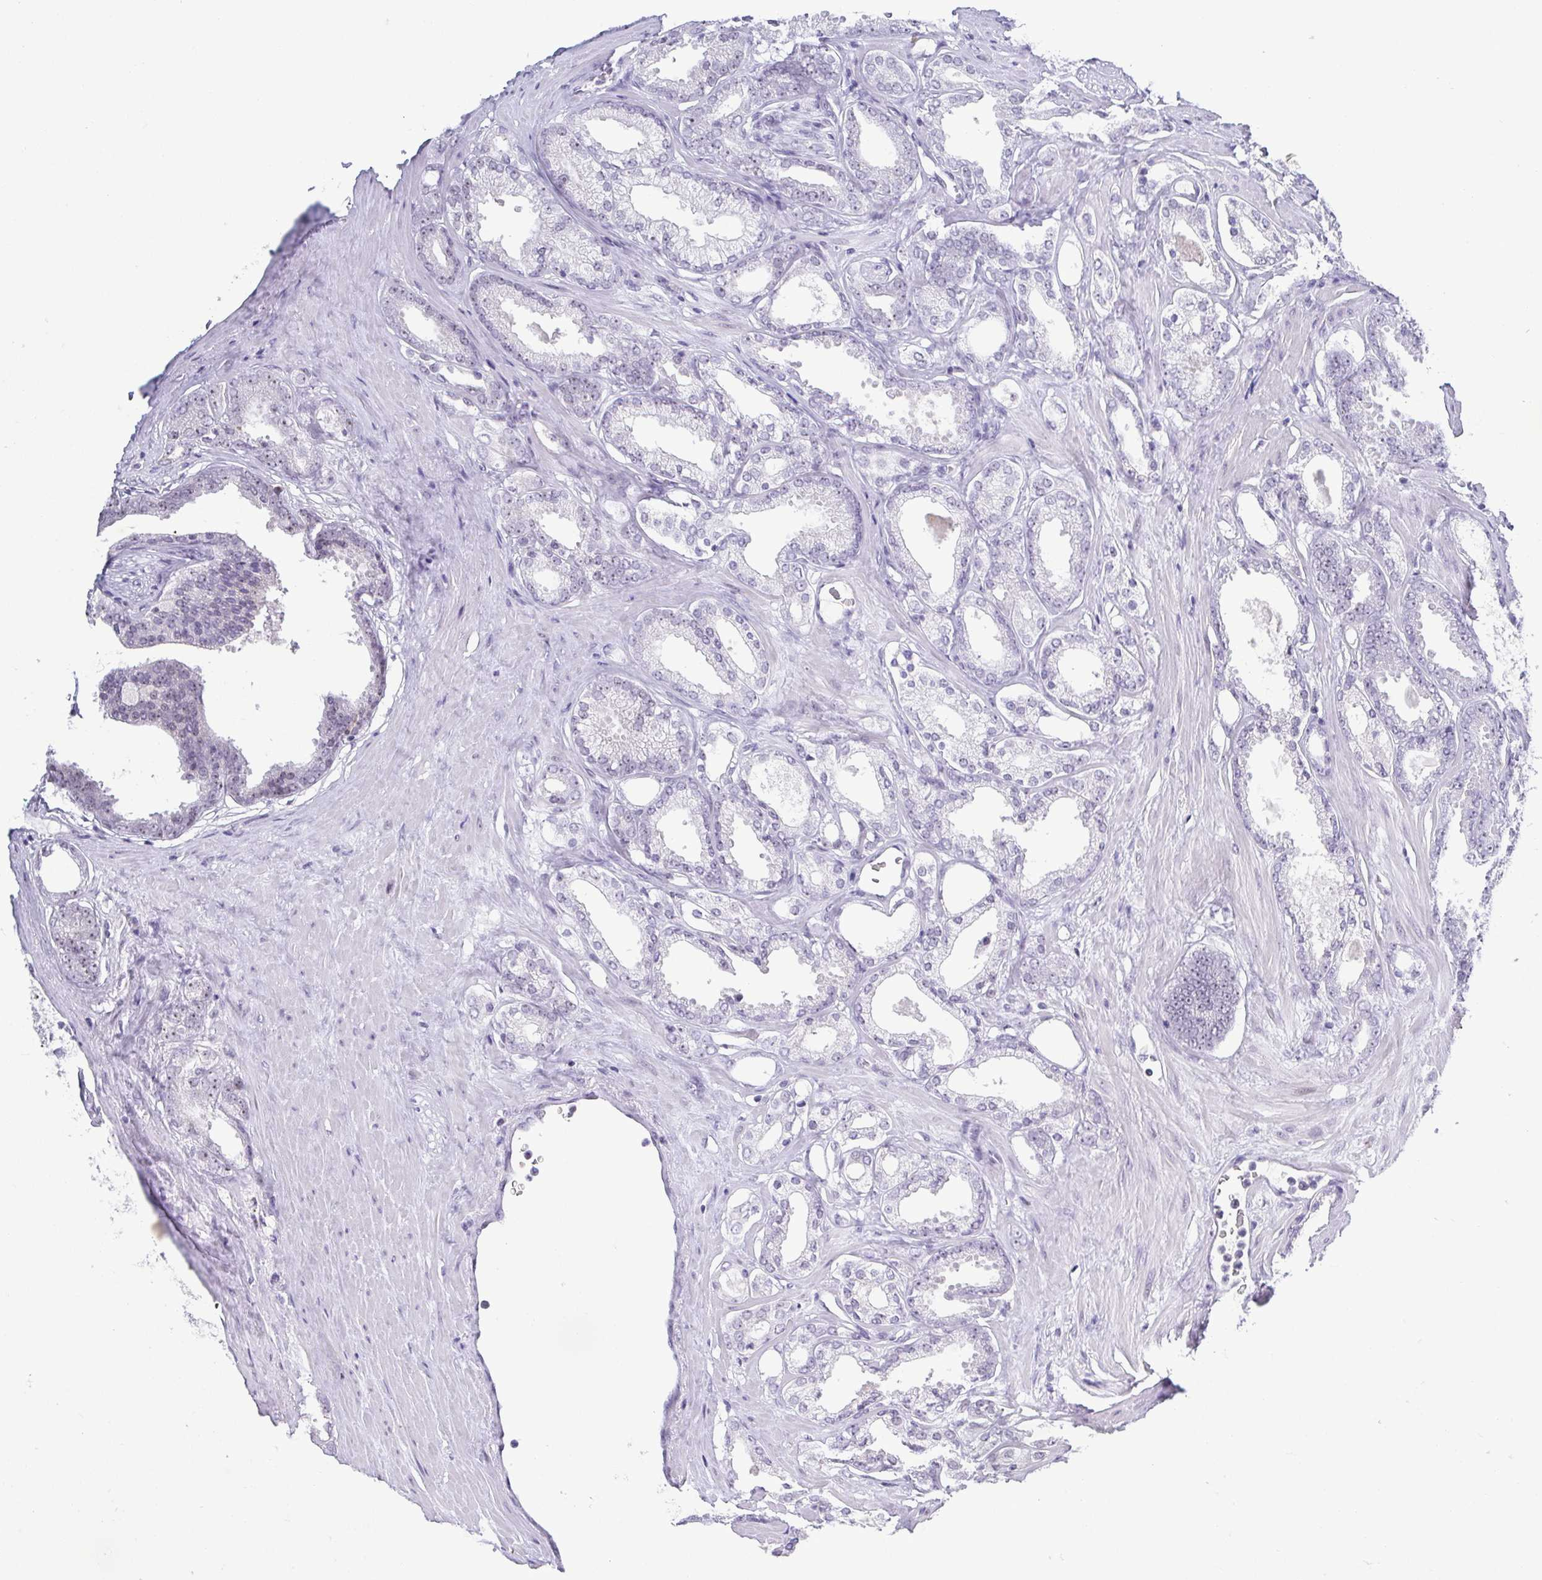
{"staining": {"intensity": "negative", "quantity": "none", "location": "none"}, "tissue": "prostate cancer", "cell_type": "Tumor cells", "image_type": "cancer", "snomed": [{"axis": "morphology", "description": "Adenocarcinoma, Low grade"}, {"axis": "topography", "description": "Prostate"}], "caption": "DAB (3,3'-diaminobenzidine) immunohistochemical staining of human low-grade adenocarcinoma (prostate) displays no significant staining in tumor cells.", "gene": "BZW1", "patient": {"sex": "male", "age": 65}}